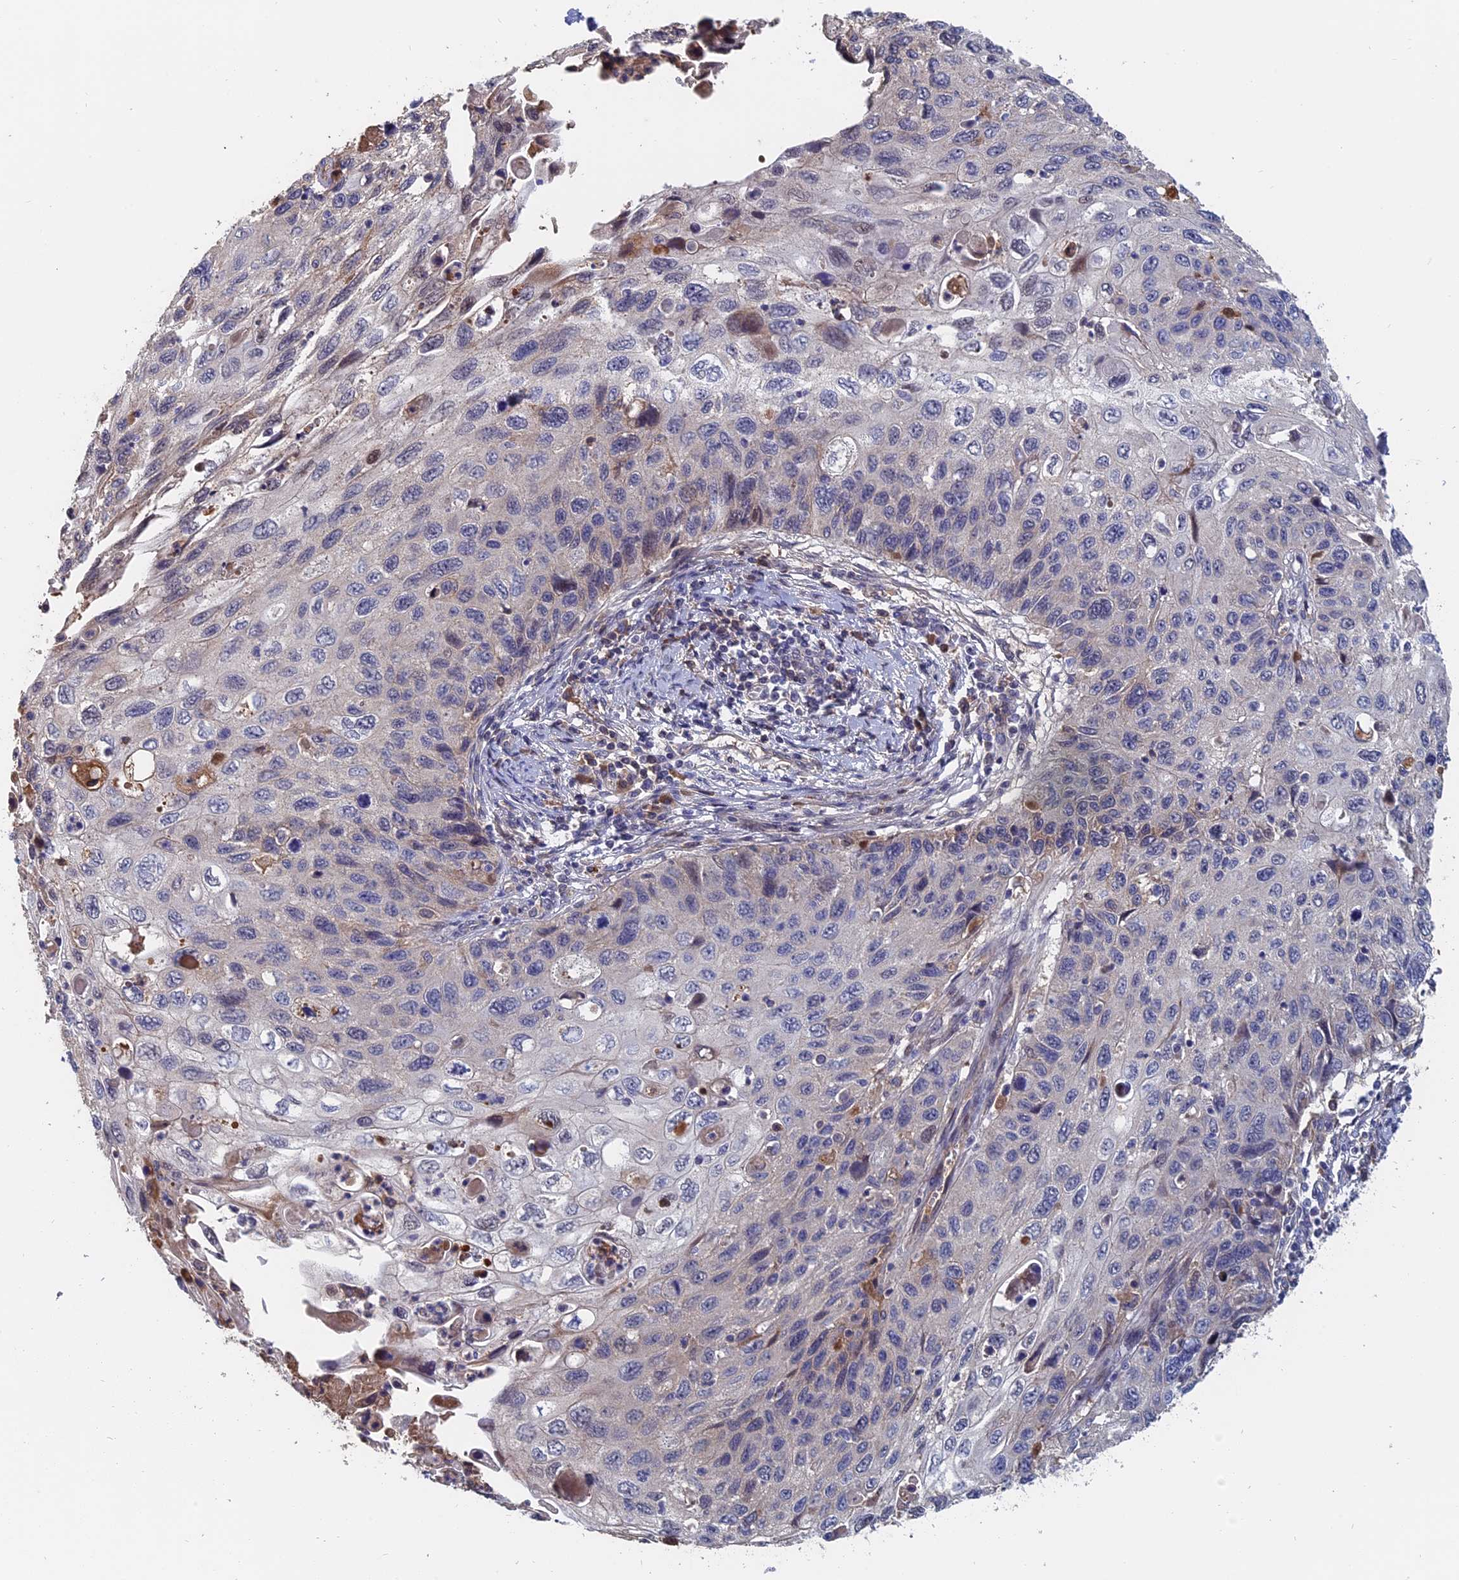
{"staining": {"intensity": "negative", "quantity": "none", "location": "none"}, "tissue": "cervical cancer", "cell_type": "Tumor cells", "image_type": "cancer", "snomed": [{"axis": "morphology", "description": "Squamous cell carcinoma, NOS"}, {"axis": "topography", "description": "Cervix"}], "caption": "A high-resolution image shows IHC staining of cervical squamous cell carcinoma, which reveals no significant staining in tumor cells.", "gene": "SLC33A1", "patient": {"sex": "female", "age": 70}}